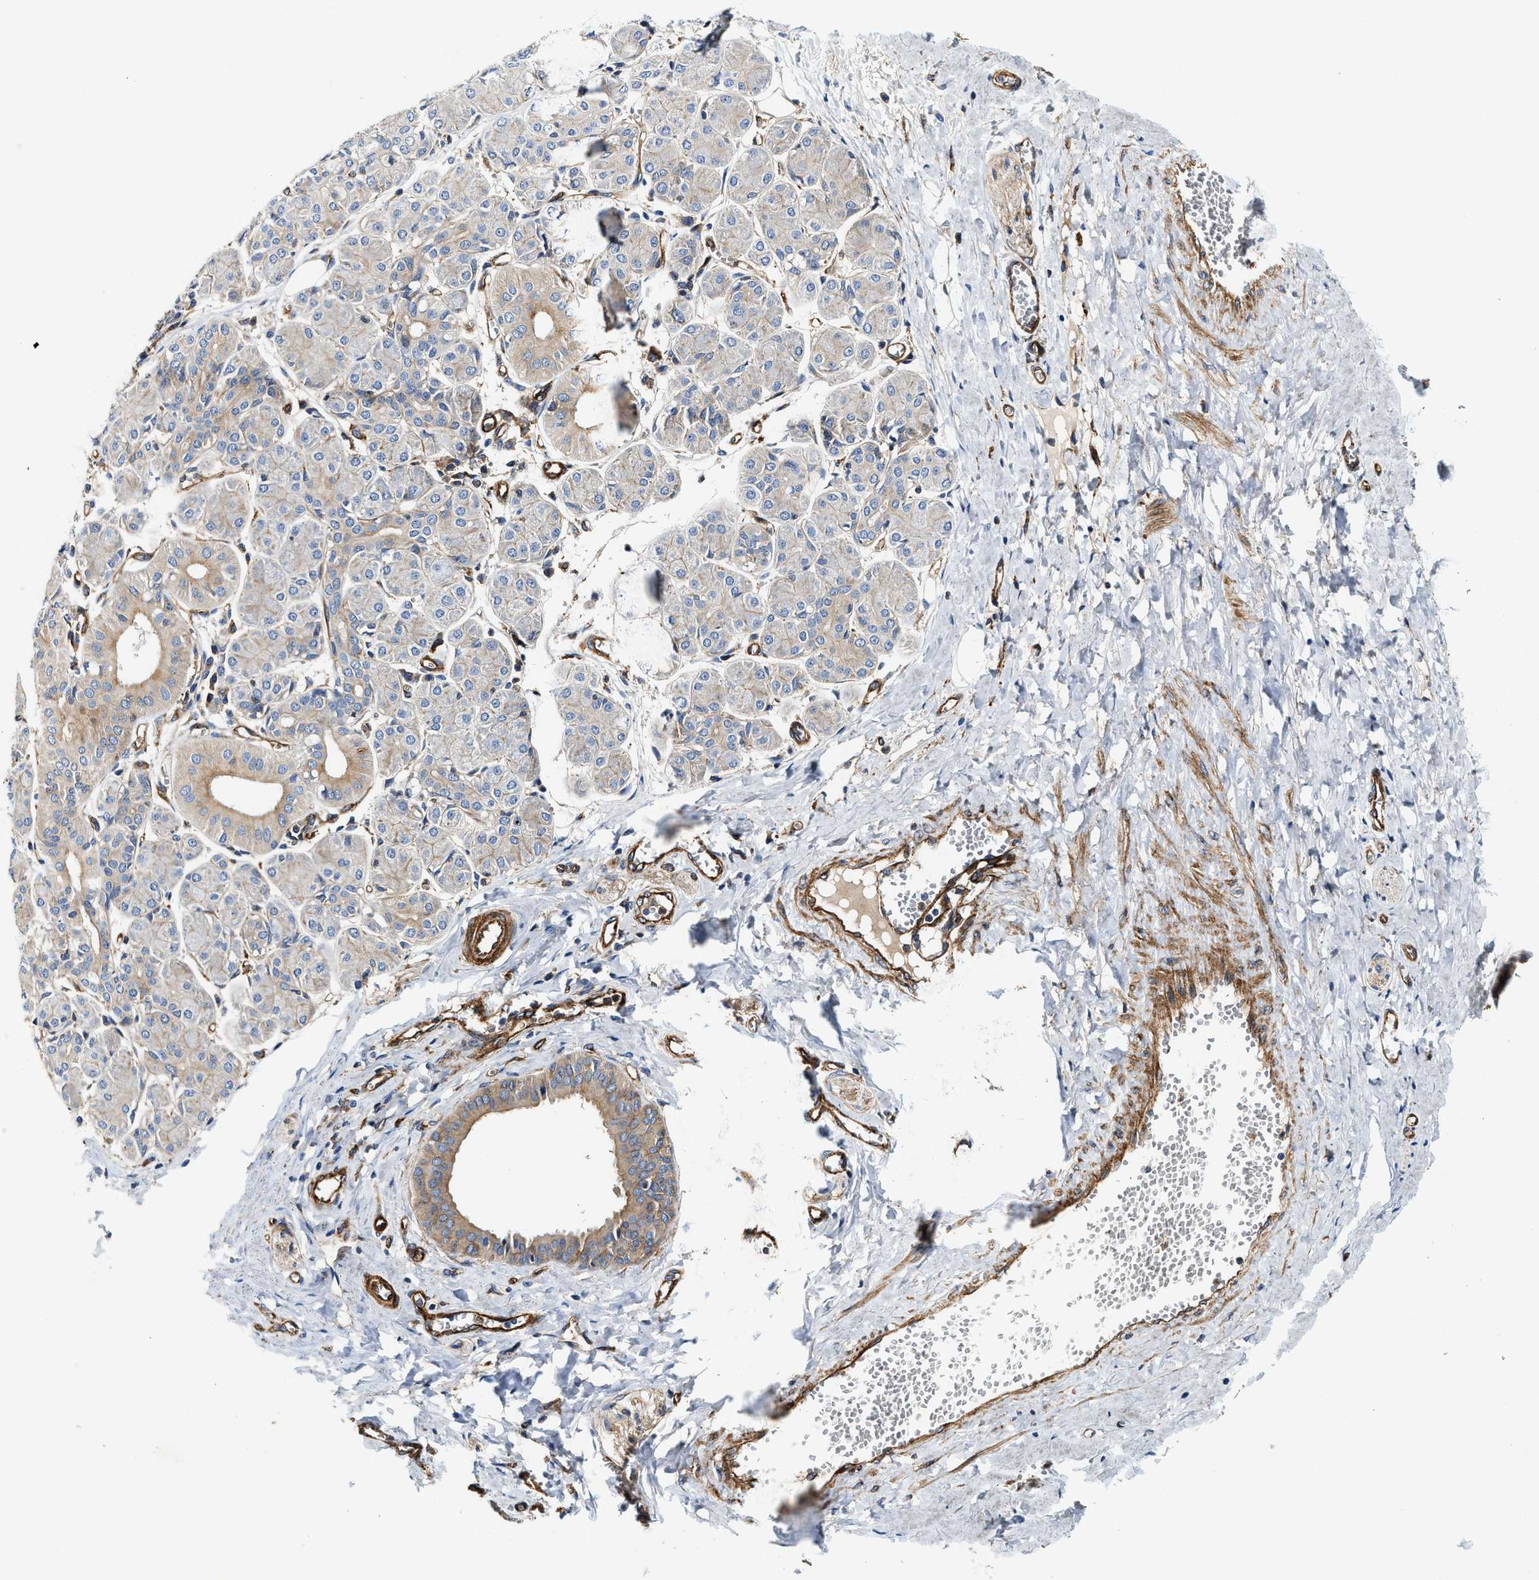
{"staining": {"intensity": "weak", "quantity": "<25%", "location": "cytoplasmic/membranous"}, "tissue": "salivary gland", "cell_type": "Glandular cells", "image_type": "normal", "snomed": [{"axis": "morphology", "description": "Normal tissue, NOS"}, {"axis": "morphology", "description": "Inflammation, NOS"}, {"axis": "topography", "description": "Lymph node"}, {"axis": "topography", "description": "Salivary gland"}], "caption": "Immunohistochemistry (IHC) photomicrograph of normal salivary gland stained for a protein (brown), which exhibits no expression in glandular cells.", "gene": "HIP1", "patient": {"sex": "male", "age": 3}}